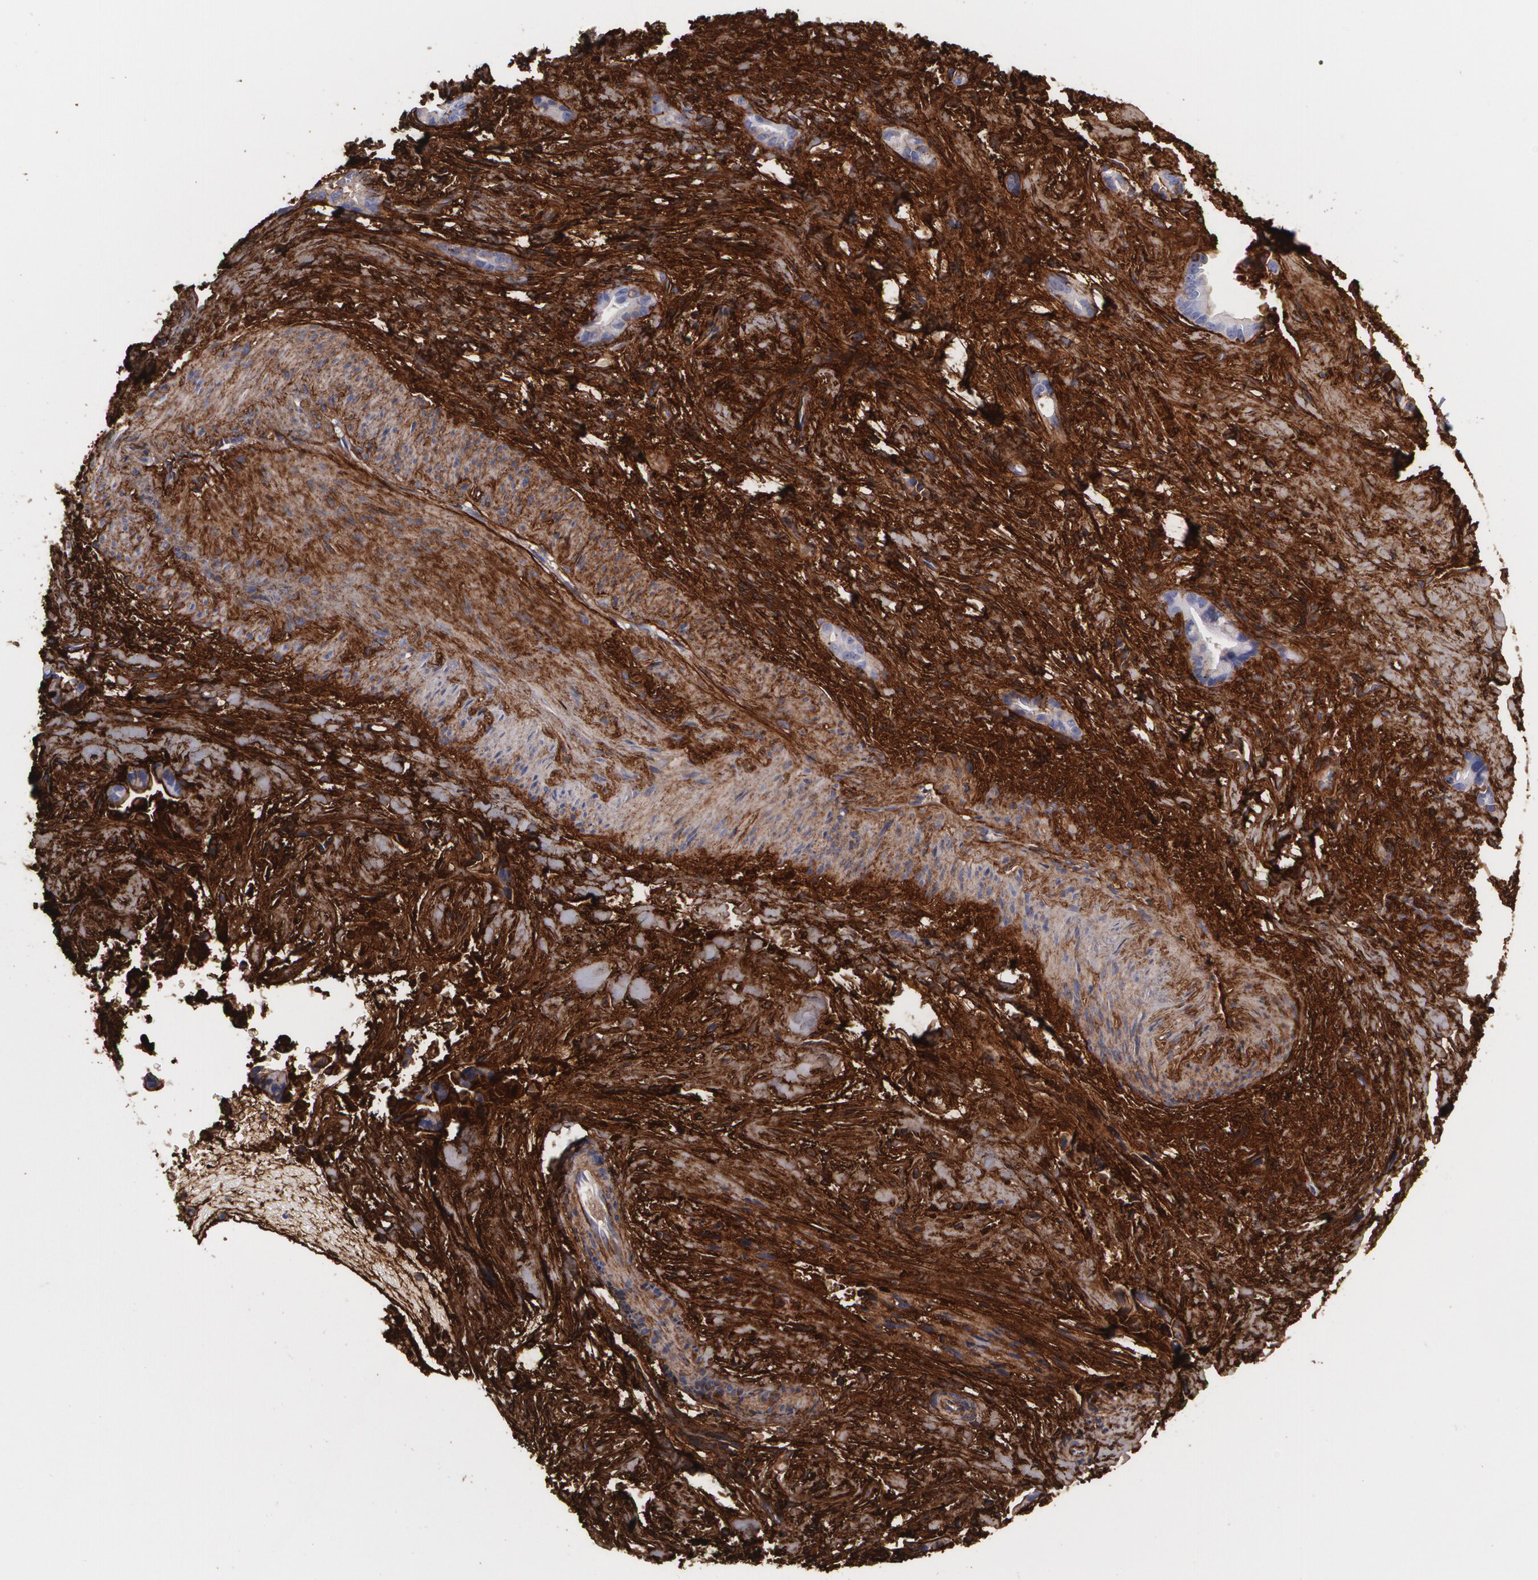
{"staining": {"intensity": "negative", "quantity": "none", "location": "none"}, "tissue": "liver cancer", "cell_type": "Tumor cells", "image_type": "cancer", "snomed": [{"axis": "morphology", "description": "Cholangiocarcinoma"}, {"axis": "topography", "description": "Liver"}], "caption": "This is an immunohistochemistry (IHC) micrograph of liver cancer. There is no positivity in tumor cells.", "gene": "FBLN1", "patient": {"sex": "female", "age": 55}}